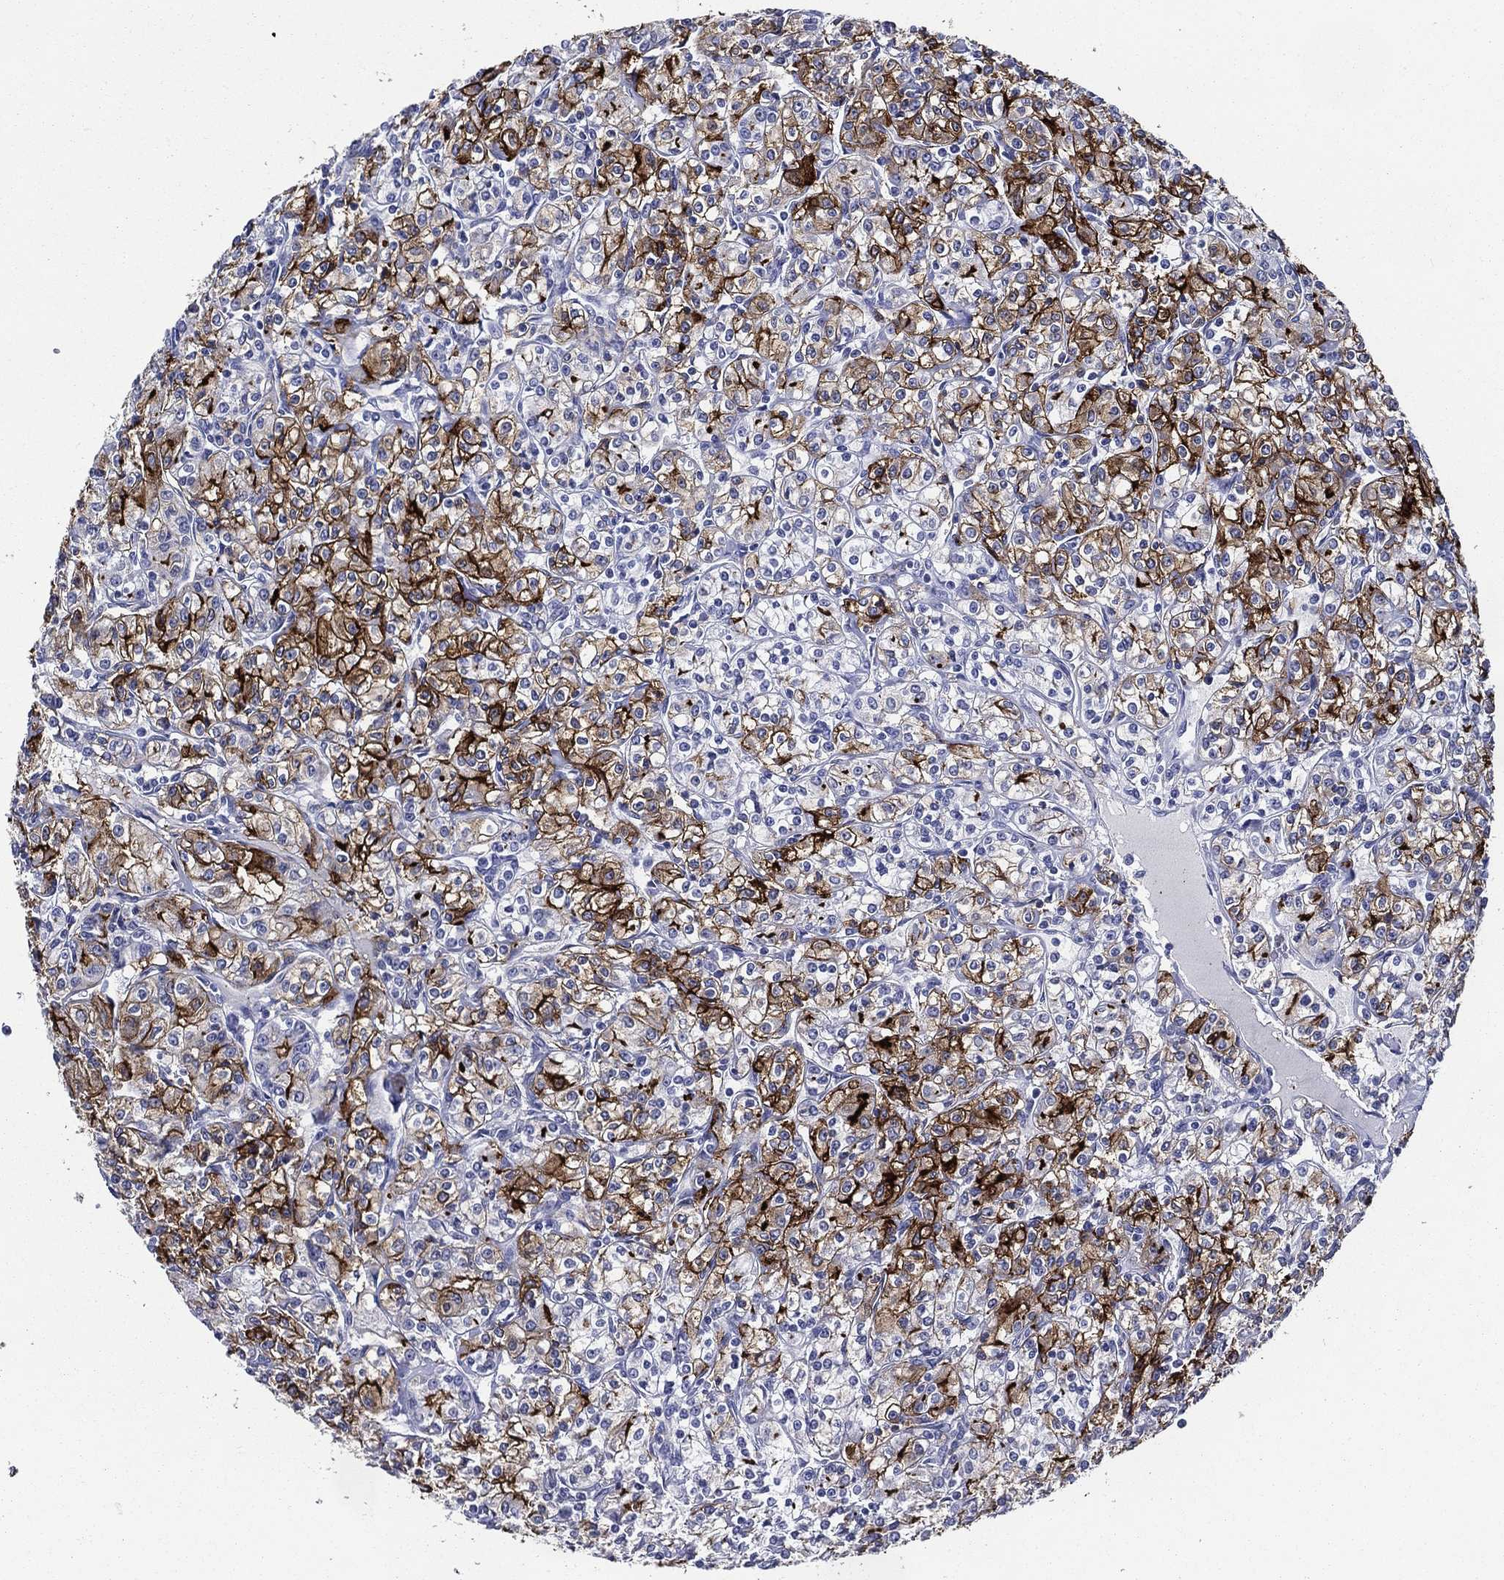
{"staining": {"intensity": "strong", "quantity": "<25%", "location": "cytoplasmic/membranous"}, "tissue": "renal cancer", "cell_type": "Tumor cells", "image_type": "cancer", "snomed": [{"axis": "morphology", "description": "Adenocarcinoma, NOS"}, {"axis": "topography", "description": "Kidney"}], "caption": "This is an image of IHC staining of adenocarcinoma (renal), which shows strong positivity in the cytoplasmic/membranous of tumor cells.", "gene": "ACE2", "patient": {"sex": "male", "age": 77}}